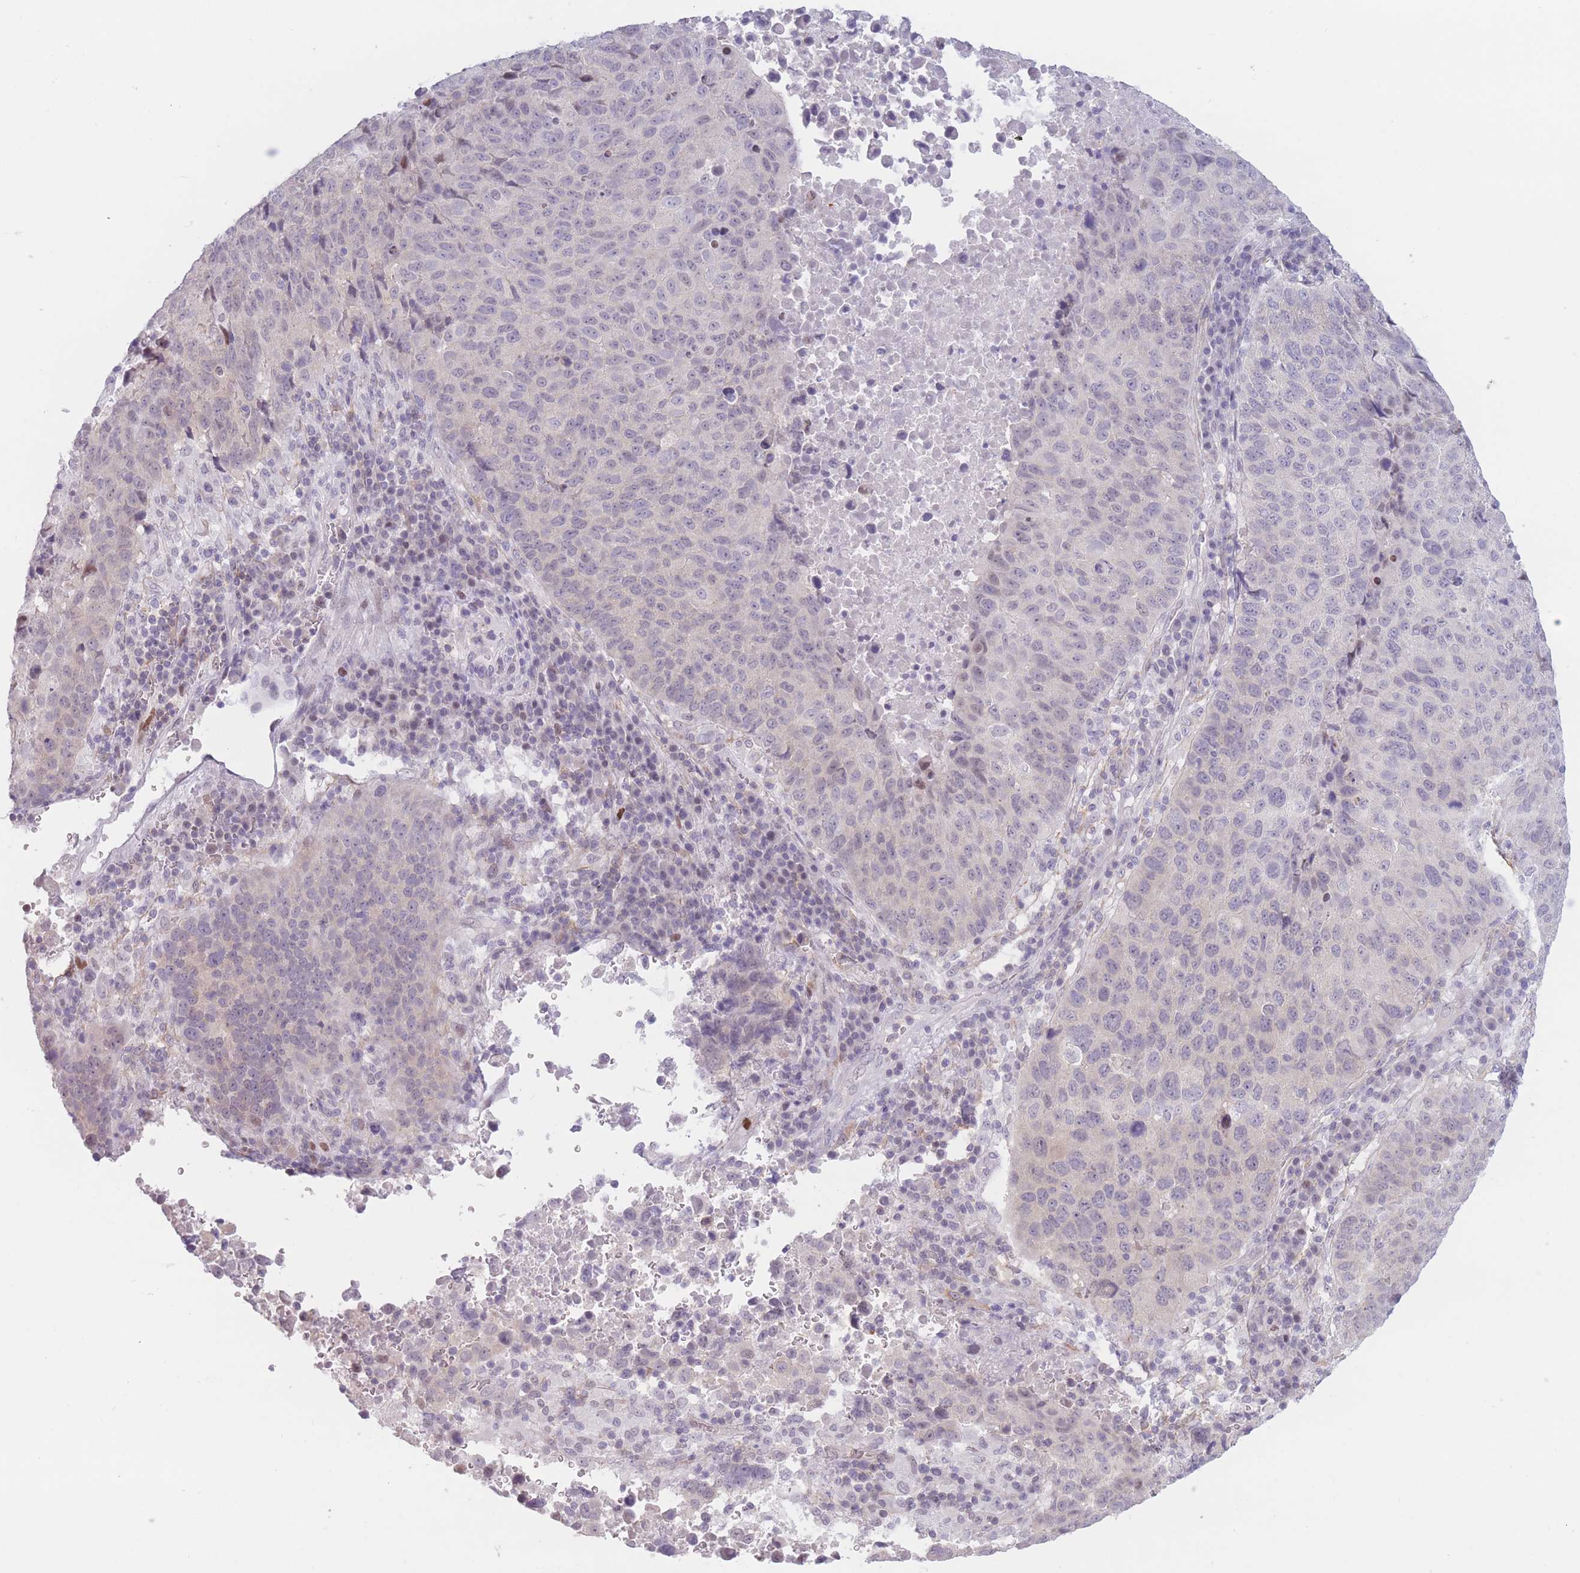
{"staining": {"intensity": "weak", "quantity": "<25%", "location": "nuclear"}, "tissue": "lung cancer", "cell_type": "Tumor cells", "image_type": "cancer", "snomed": [{"axis": "morphology", "description": "Squamous cell carcinoma, NOS"}, {"axis": "topography", "description": "Lung"}], "caption": "A histopathology image of lung squamous cell carcinoma stained for a protein demonstrates no brown staining in tumor cells.", "gene": "ZNF439", "patient": {"sex": "male", "age": 73}}